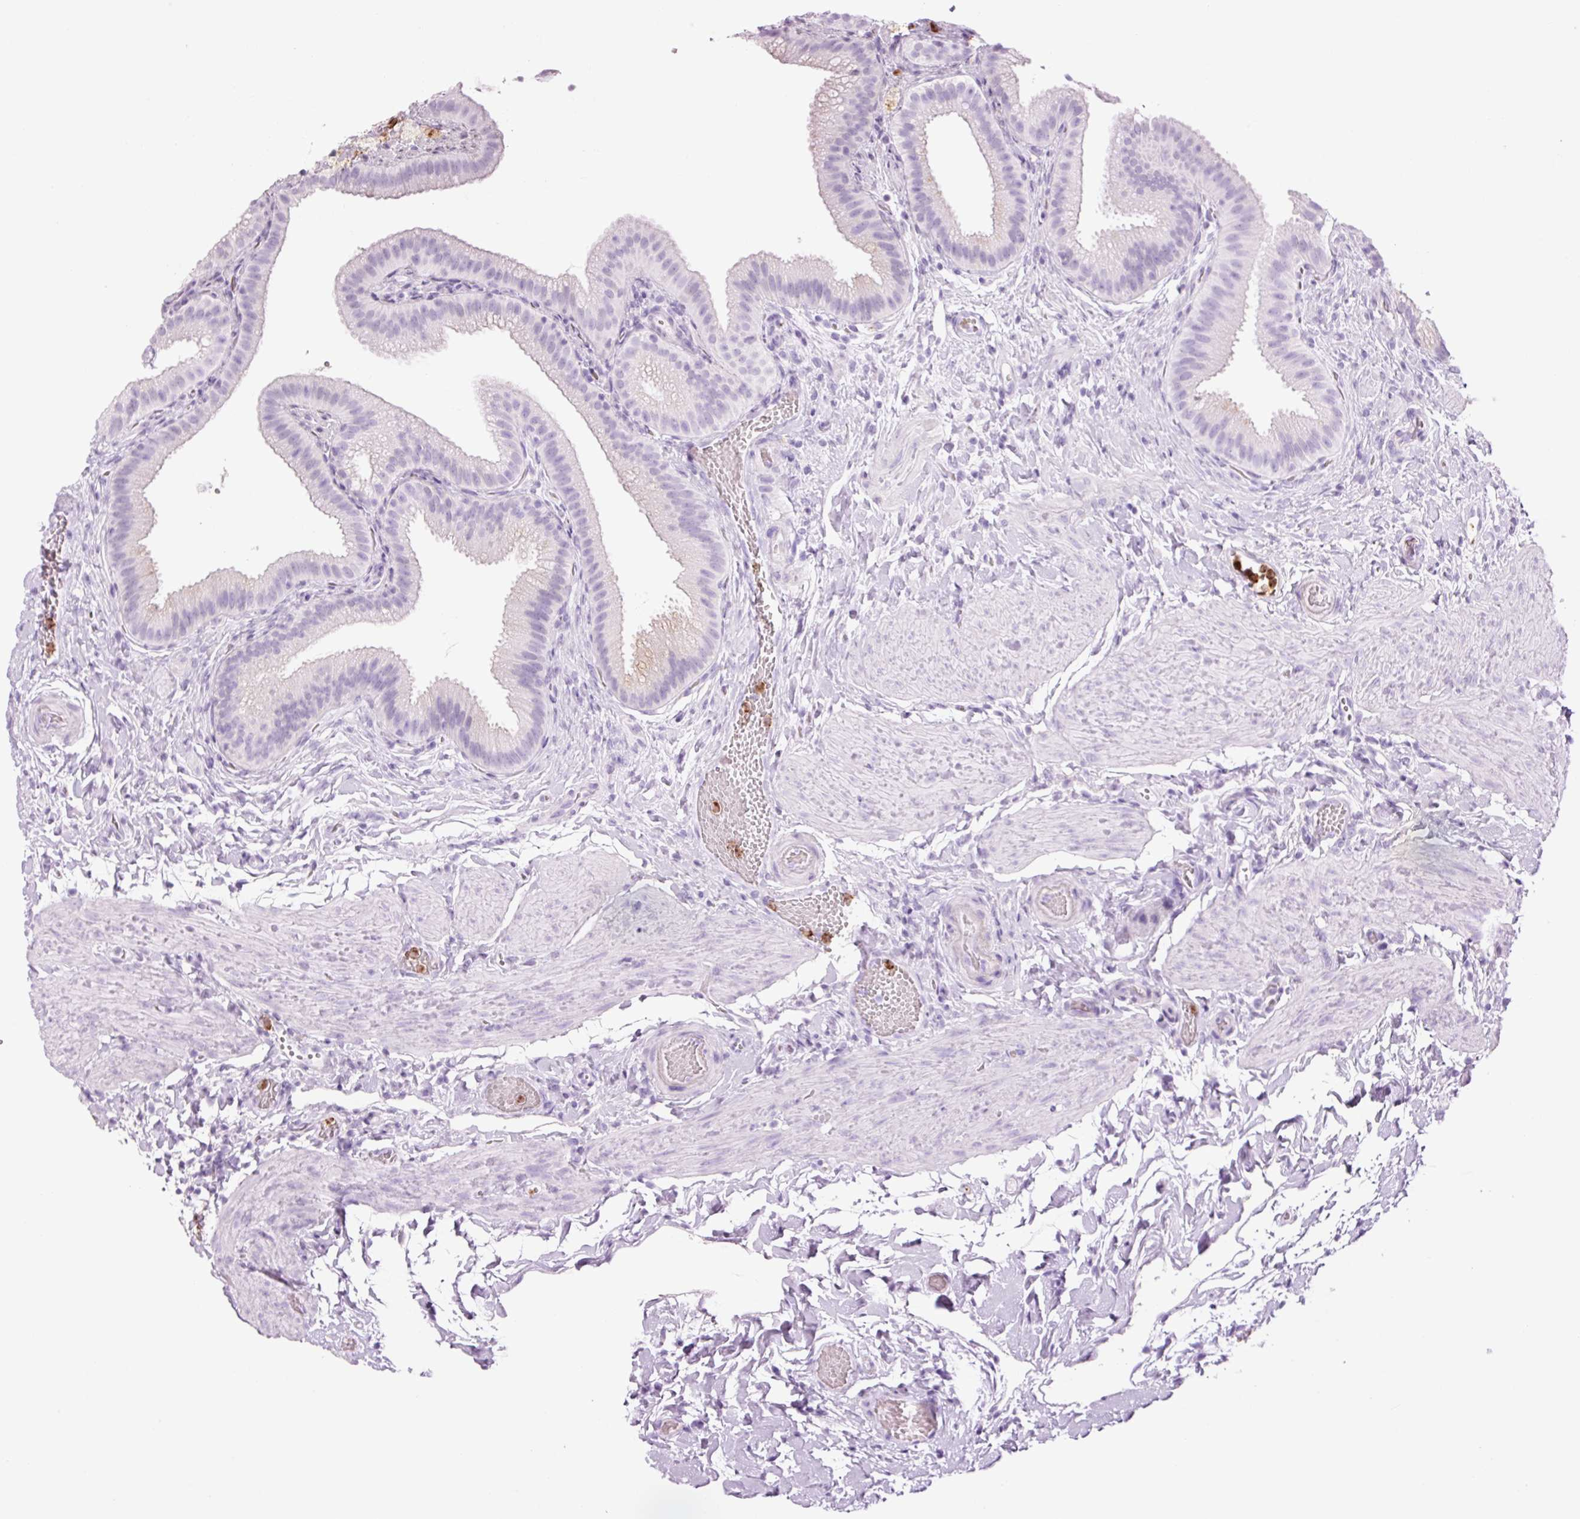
{"staining": {"intensity": "moderate", "quantity": "<25%", "location": "cytoplasmic/membranous"}, "tissue": "gallbladder", "cell_type": "Glandular cells", "image_type": "normal", "snomed": [{"axis": "morphology", "description": "Normal tissue, NOS"}, {"axis": "topography", "description": "Gallbladder"}], "caption": "There is low levels of moderate cytoplasmic/membranous staining in glandular cells of benign gallbladder, as demonstrated by immunohistochemical staining (brown color).", "gene": "LYZ", "patient": {"sex": "female", "age": 63}}